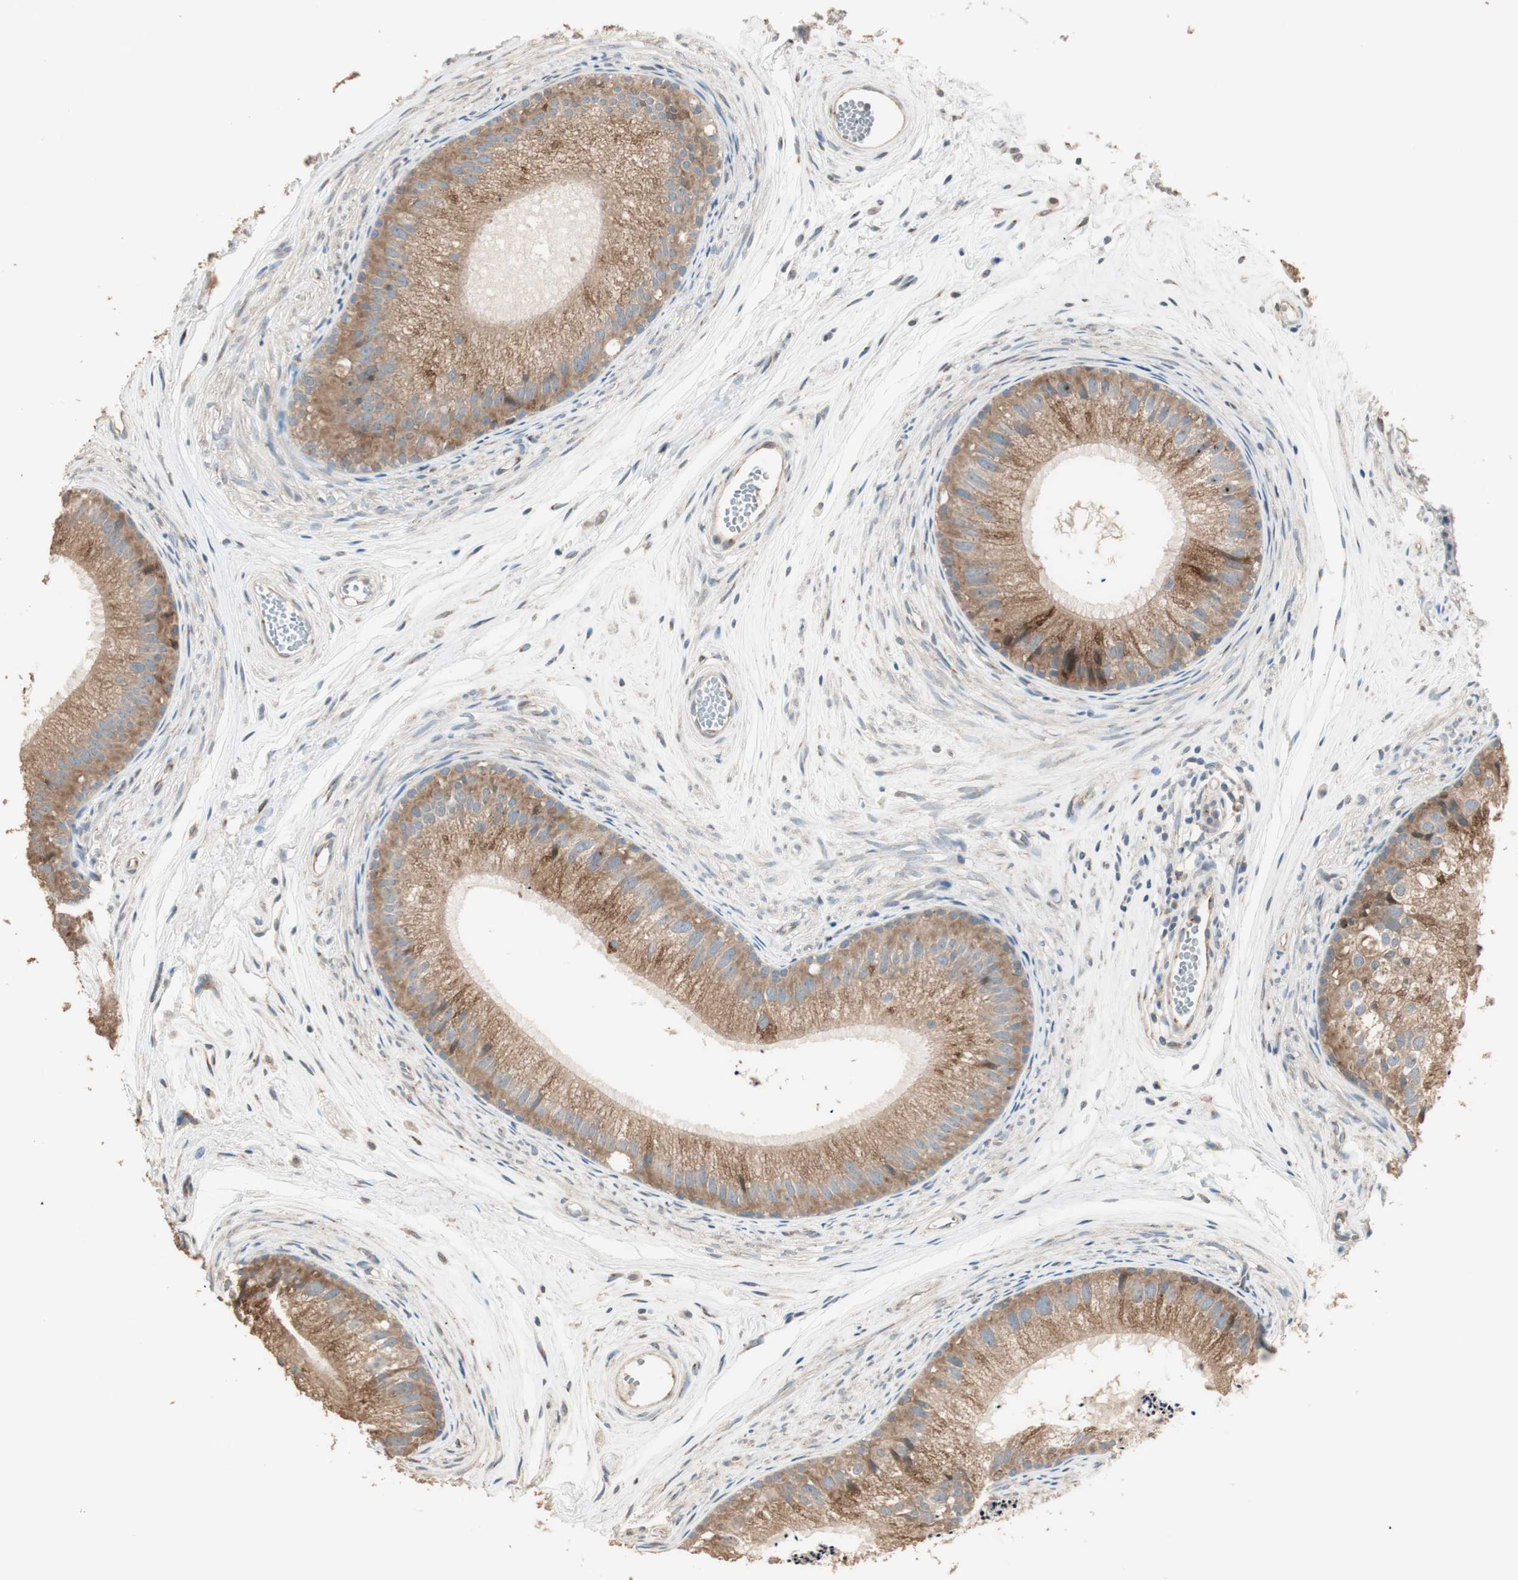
{"staining": {"intensity": "moderate", "quantity": ">75%", "location": "cytoplasmic/membranous"}, "tissue": "epididymis", "cell_type": "Glandular cells", "image_type": "normal", "snomed": [{"axis": "morphology", "description": "Normal tissue, NOS"}, {"axis": "topography", "description": "Epididymis"}], "caption": "Immunohistochemistry (DAB) staining of unremarkable human epididymis shows moderate cytoplasmic/membranous protein positivity in approximately >75% of glandular cells. (DAB IHC with brightfield microscopy, high magnification).", "gene": "RARRES1", "patient": {"sex": "male", "age": 56}}